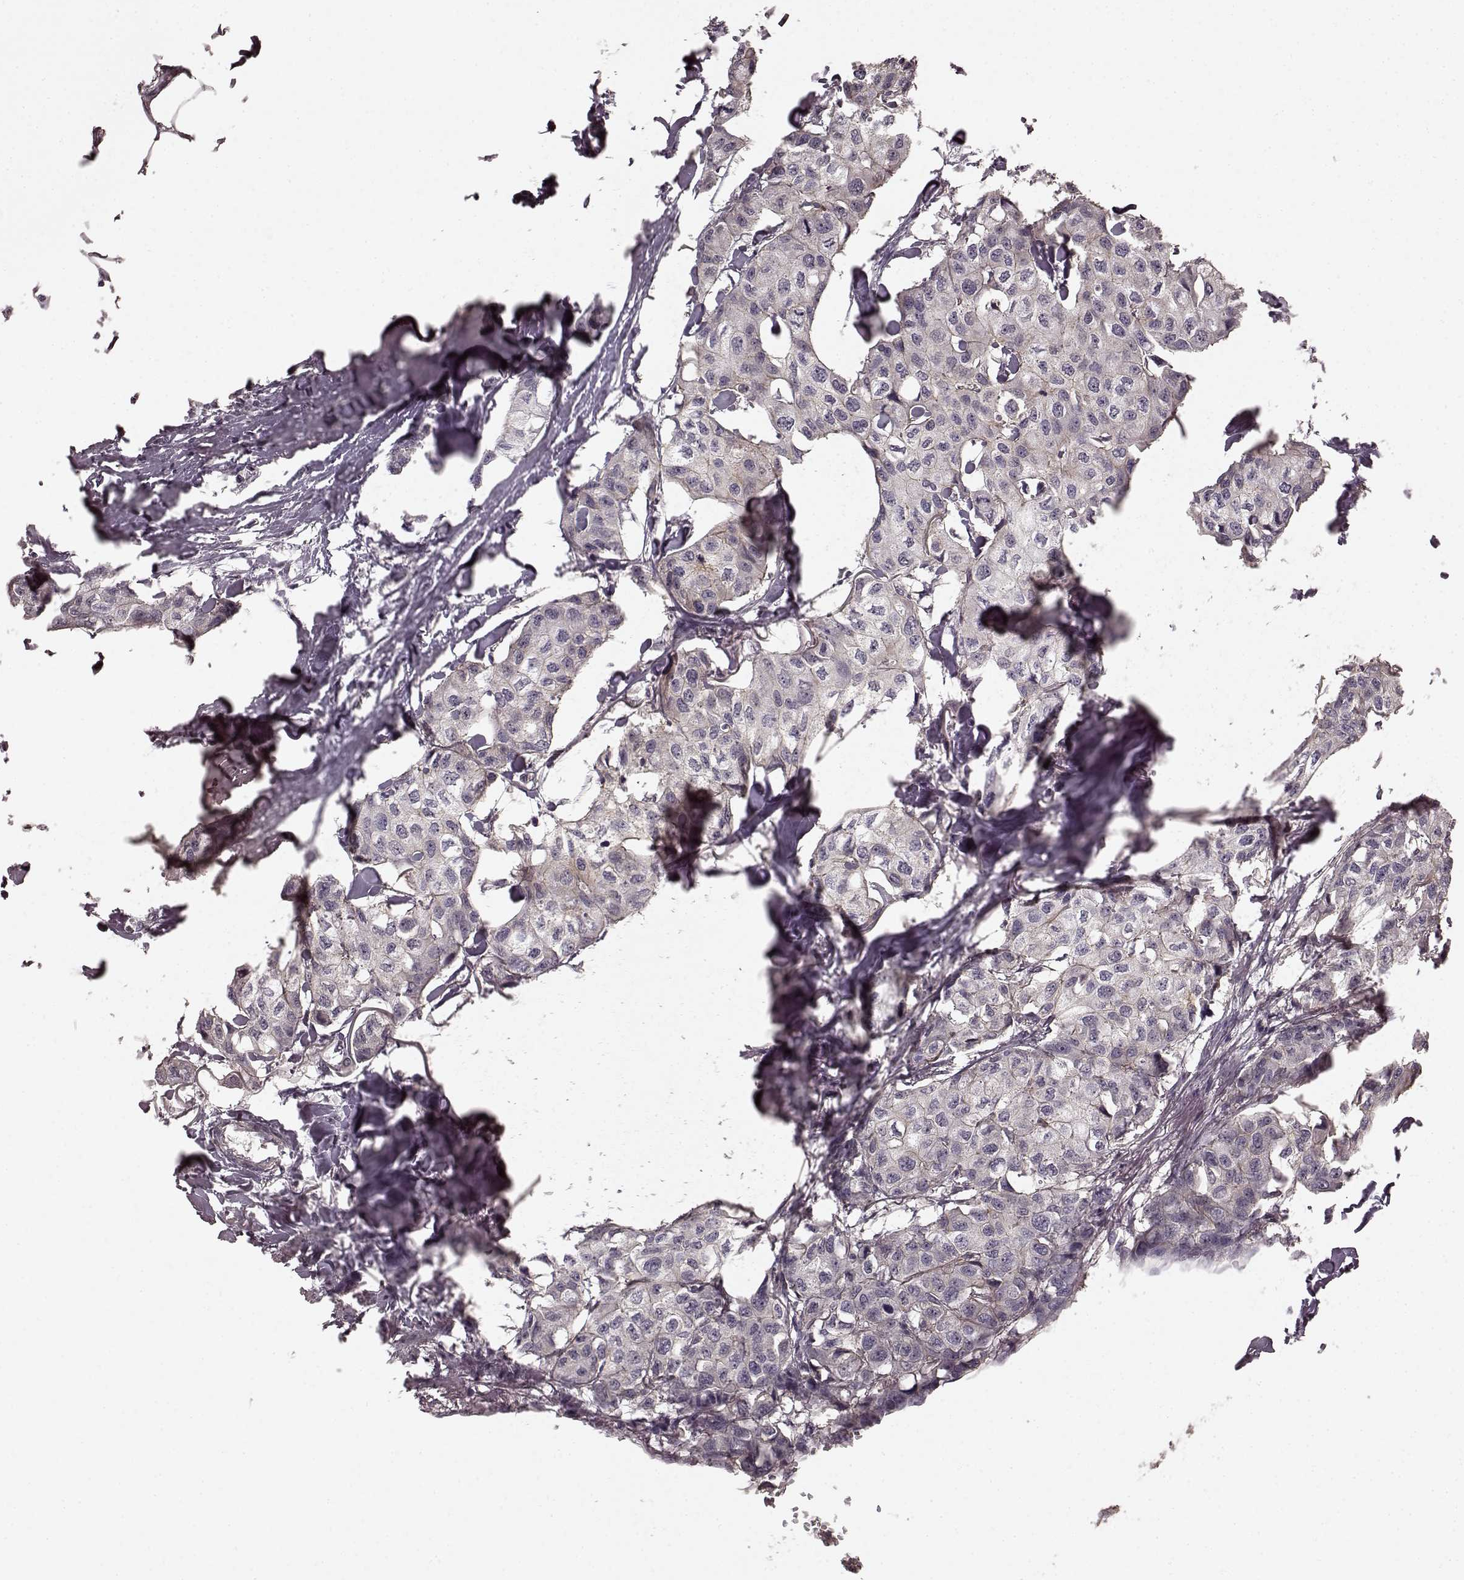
{"staining": {"intensity": "negative", "quantity": "none", "location": "none"}, "tissue": "breast cancer", "cell_type": "Tumor cells", "image_type": "cancer", "snomed": [{"axis": "morphology", "description": "Duct carcinoma"}, {"axis": "topography", "description": "Breast"}], "caption": "Breast cancer was stained to show a protein in brown. There is no significant expression in tumor cells.", "gene": "PRKCE", "patient": {"sex": "female", "age": 80}}